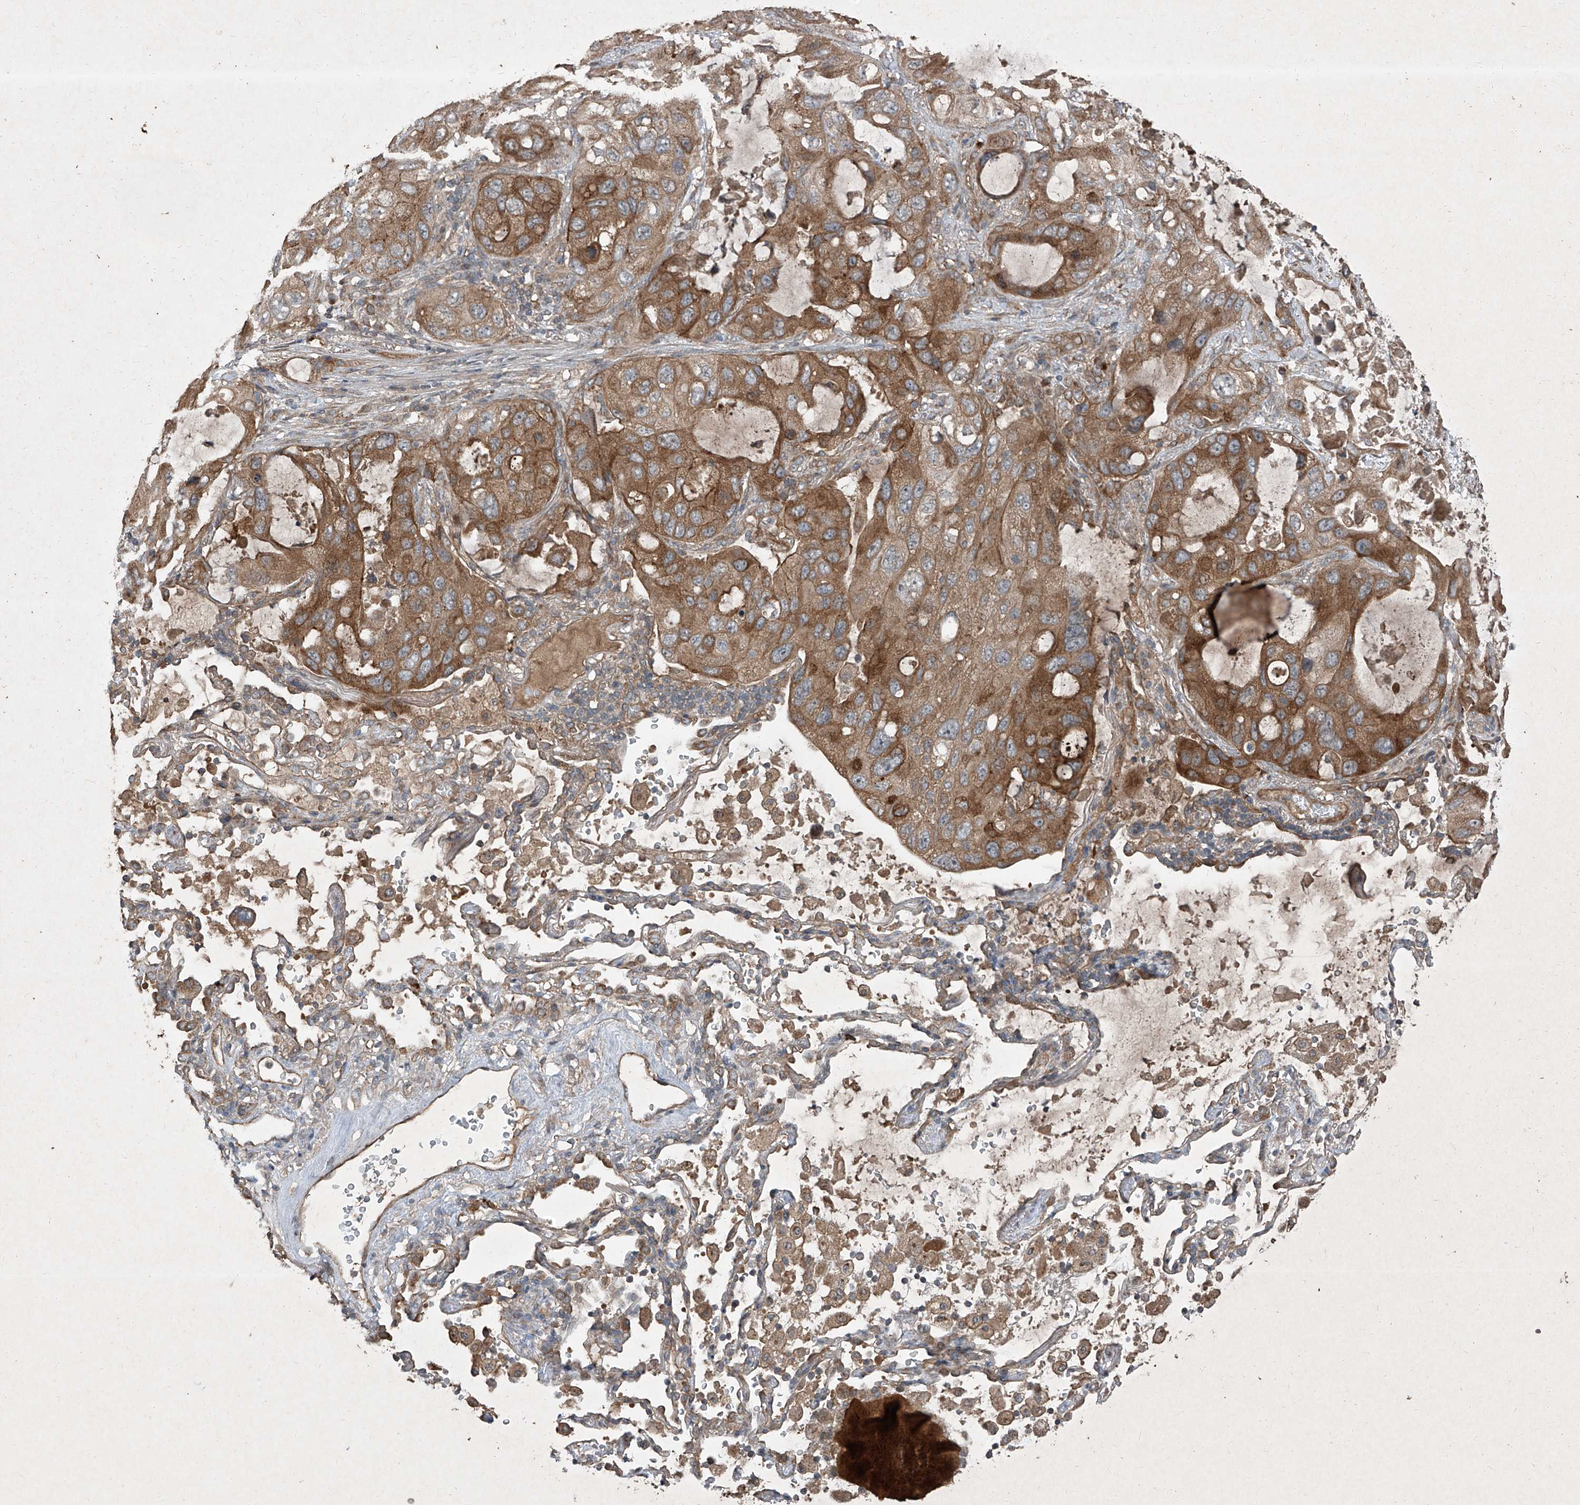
{"staining": {"intensity": "moderate", "quantity": ">75%", "location": "cytoplasmic/membranous"}, "tissue": "lung cancer", "cell_type": "Tumor cells", "image_type": "cancer", "snomed": [{"axis": "morphology", "description": "Squamous cell carcinoma, NOS"}, {"axis": "topography", "description": "Lung"}], "caption": "A high-resolution micrograph shows immunohistochemistry staining of lung cancer (squamous cell carcinoma), which displays moderate cytoplasmic/membranous positivity in approximately >75% of tumor cells.", "gene": "CCN1", "patient": {"sex": "female", "age": 73}}